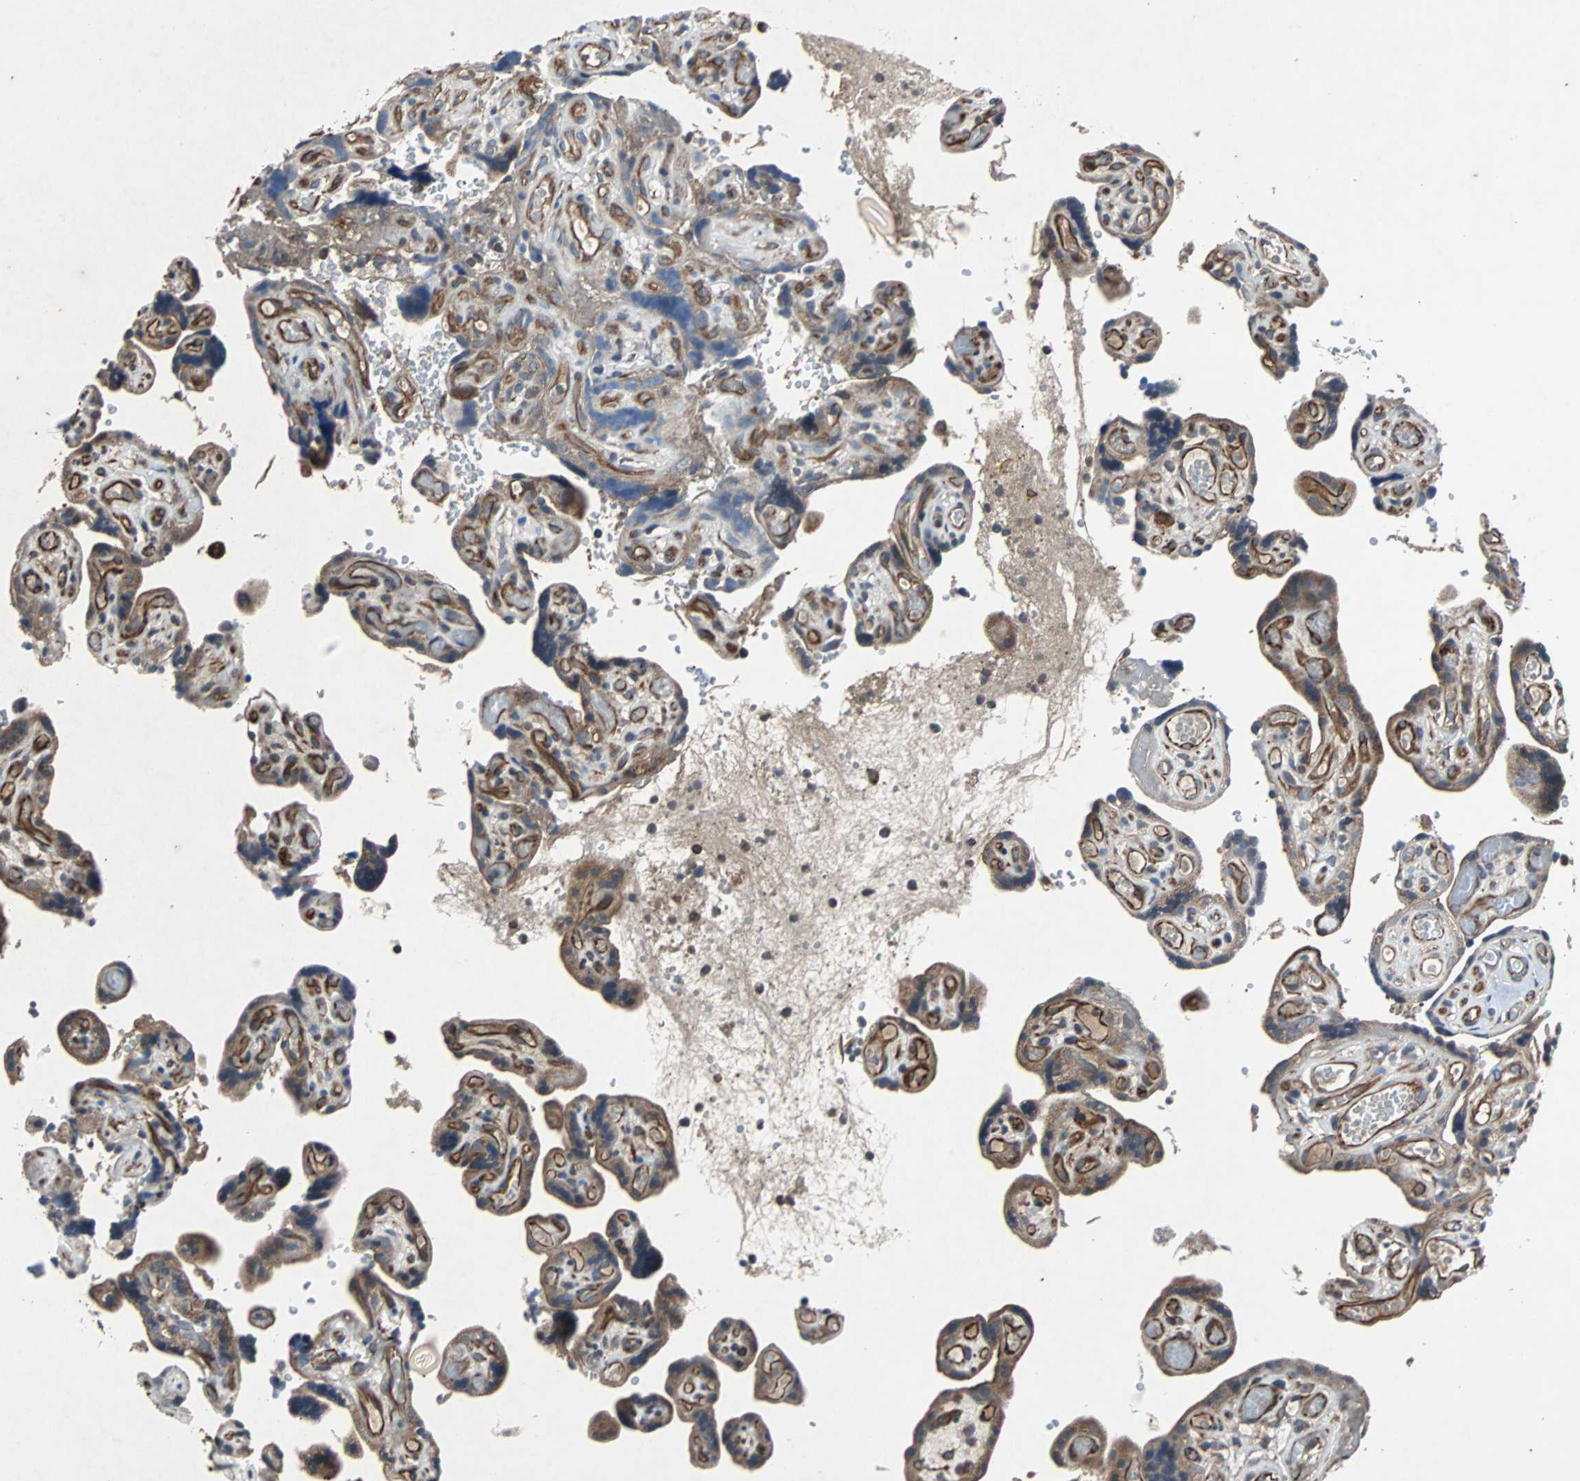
{"staining": {"intensity": "moderate", "quantity": ">75%", "location": "cytoplasmic/membranous"}, "tissue": "placenta", "cell_type": "Trophoblastic cells", "image_type": "normal", "snomed": [{"axis": "morphology", "description": "Normal tissue, NOS"}, {"axis": "topography", "description": "Placenta"}], "caption": "The immunohistochemical stain shows moderate cytoplasmic/membranous staining in trophoblastic cells of benign placenta. (Brightfield microscopy of DAB IHC at high magnification).", "gene": "ACTR3", "patient": {"sex": "female", "age": 30}}